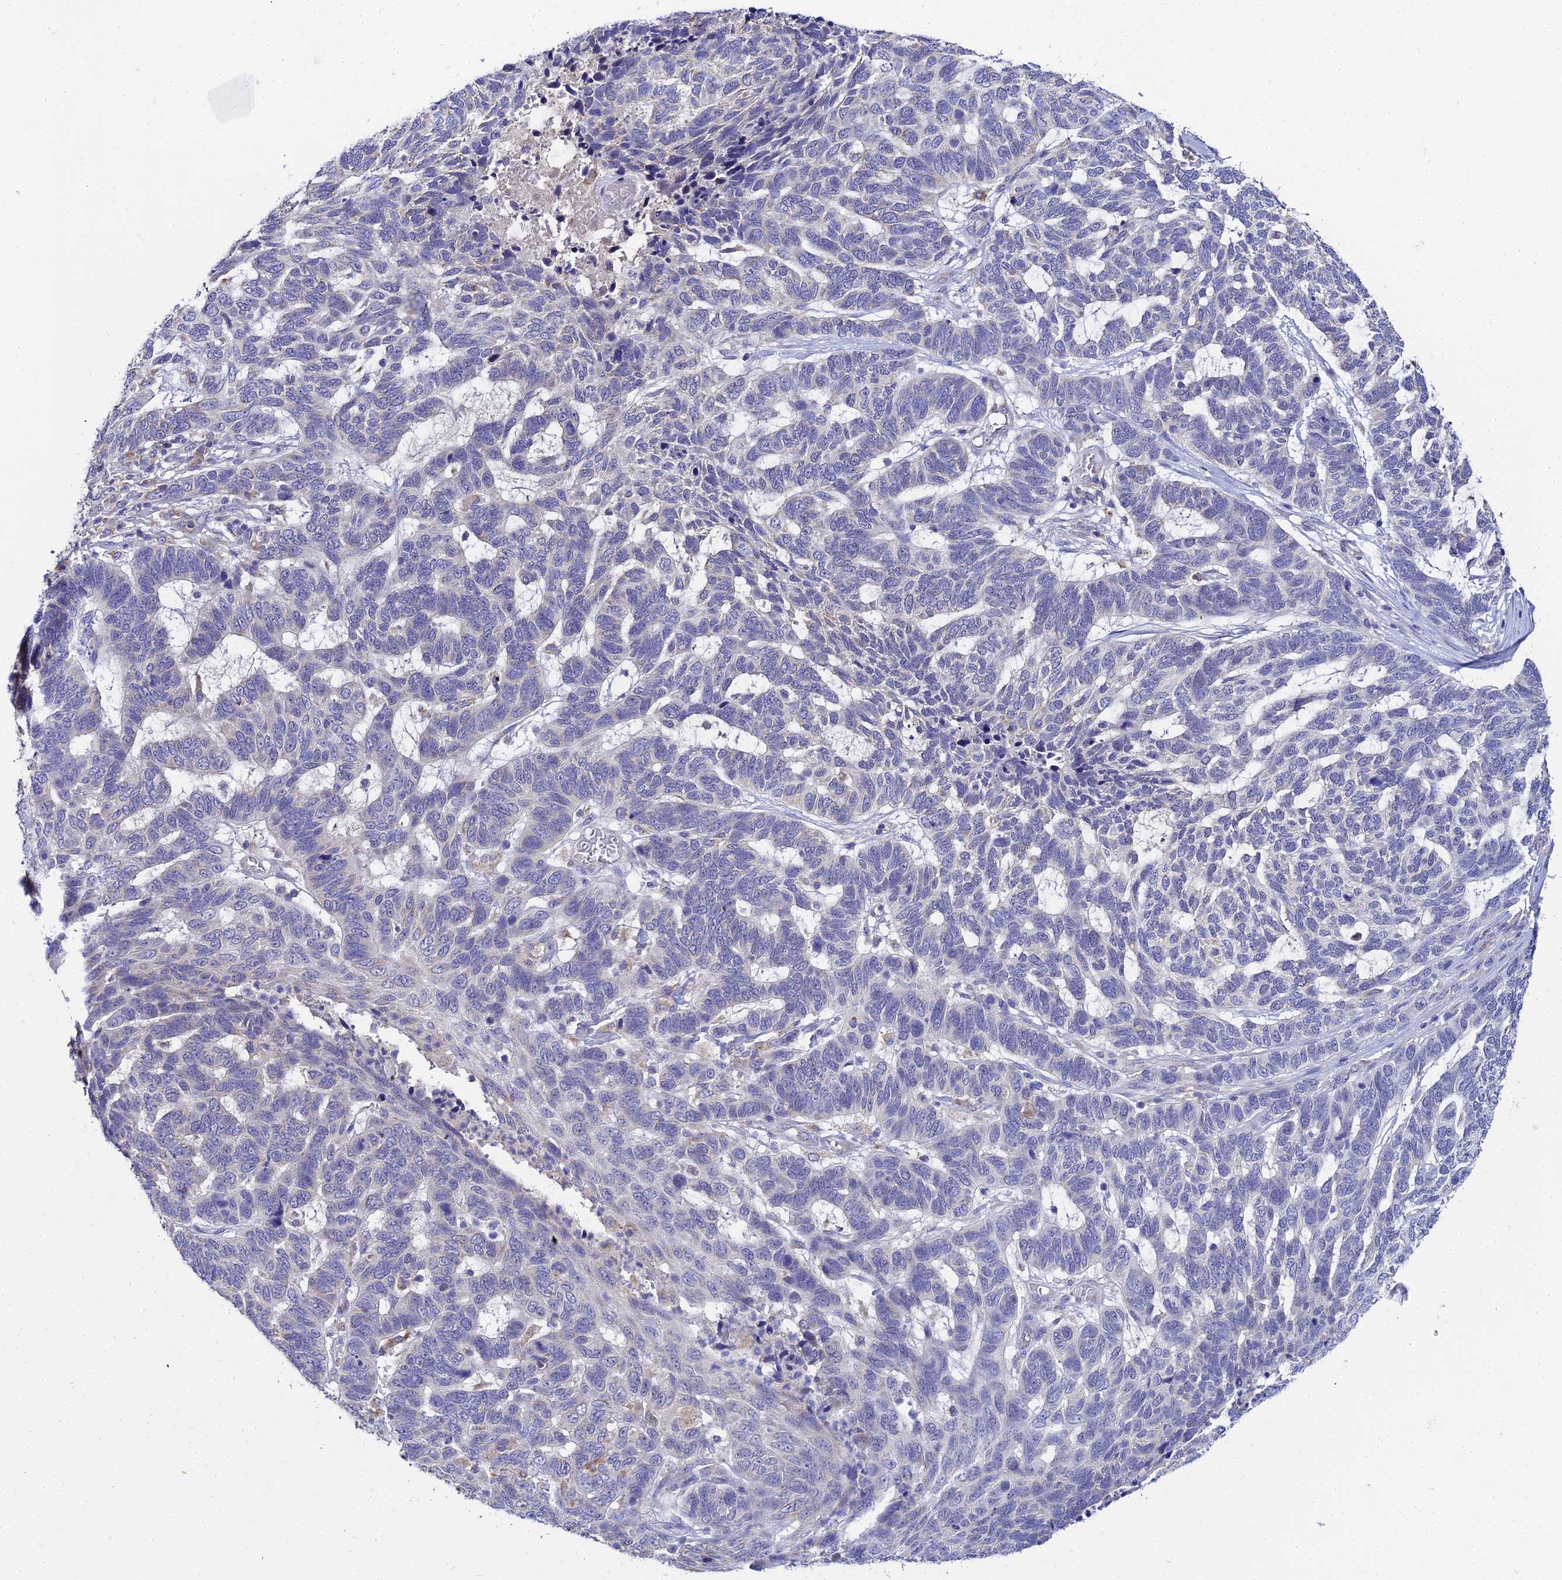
{"staining": {"intensity": "negative", "quantity": "none", "location": "none"}, "tissue": "skin cancer", "cell_type": "Tumor cells", "image_type": "cancer", "snomed": [{"axis": "morphology", "description": "Basal cell carcinoma"}, {"axis": "topography", "description": "Skin"}], "caption": "IHC of human basal cell carcinoma (skin) demonstrates no staining in tumor cells.", "gene": "ZXDA", "patient": {"sex": "female", "age": 65}}